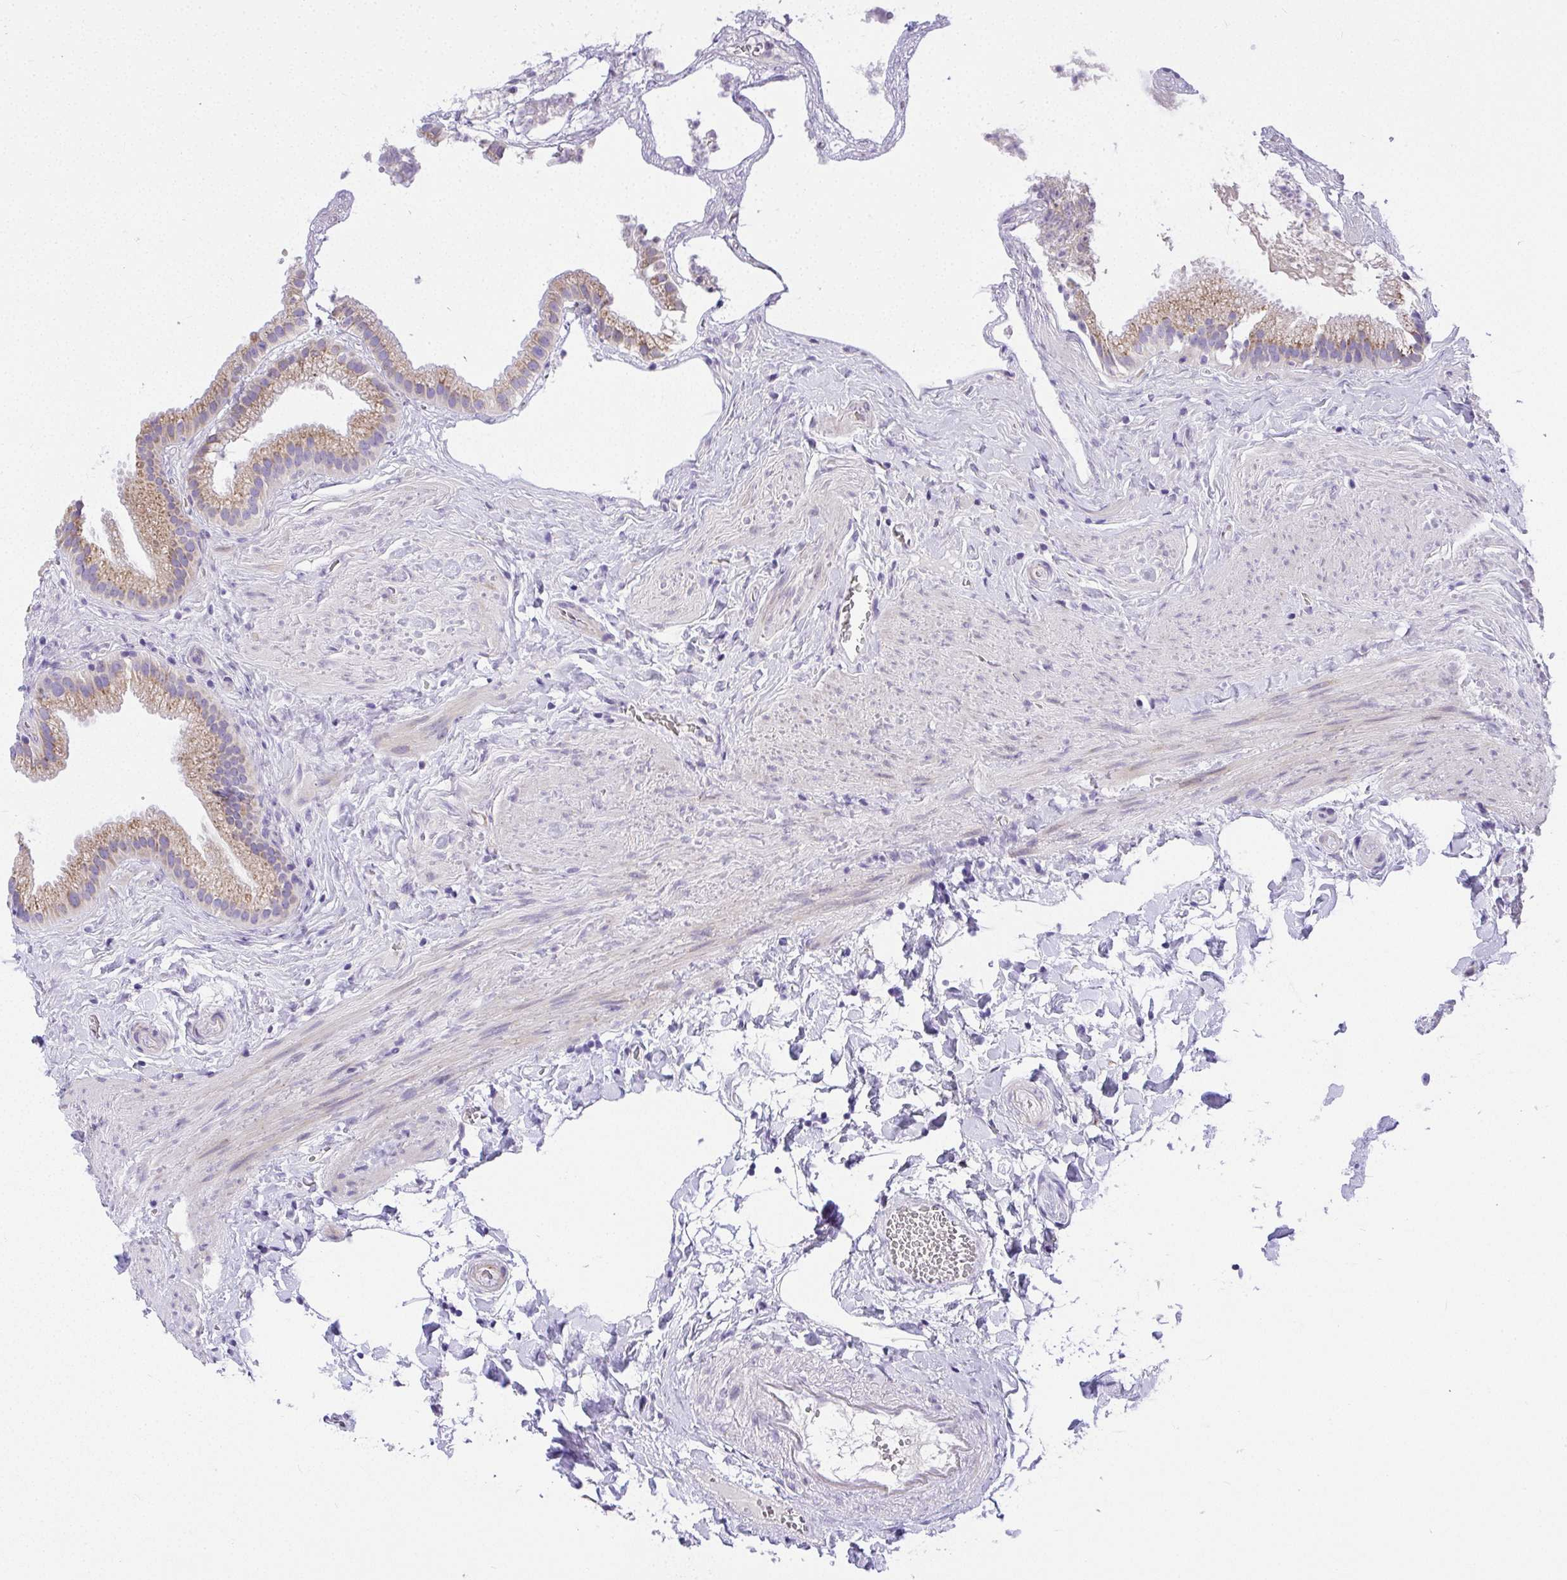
{"staining": {"intensity": "weak", "quantity": ">75%", "location": "cytoplasmic/membranous"}, "tissue": "gallbladder", "cell_type": "Glandular cells", "image_type": "normal", "snomed": [{"axis": "morphology", "description": "Normal tissue, NOS"}, {"axis": "topography", "description": "Gallbladder"}], "caption": "Weak cytoplasmic/membranous expression for a protein is present in about >75% of glandular cells of benign gallbladder using IHC.", "gene": "ADRA2C", "patient": {"sex": "female", "age": 63}}